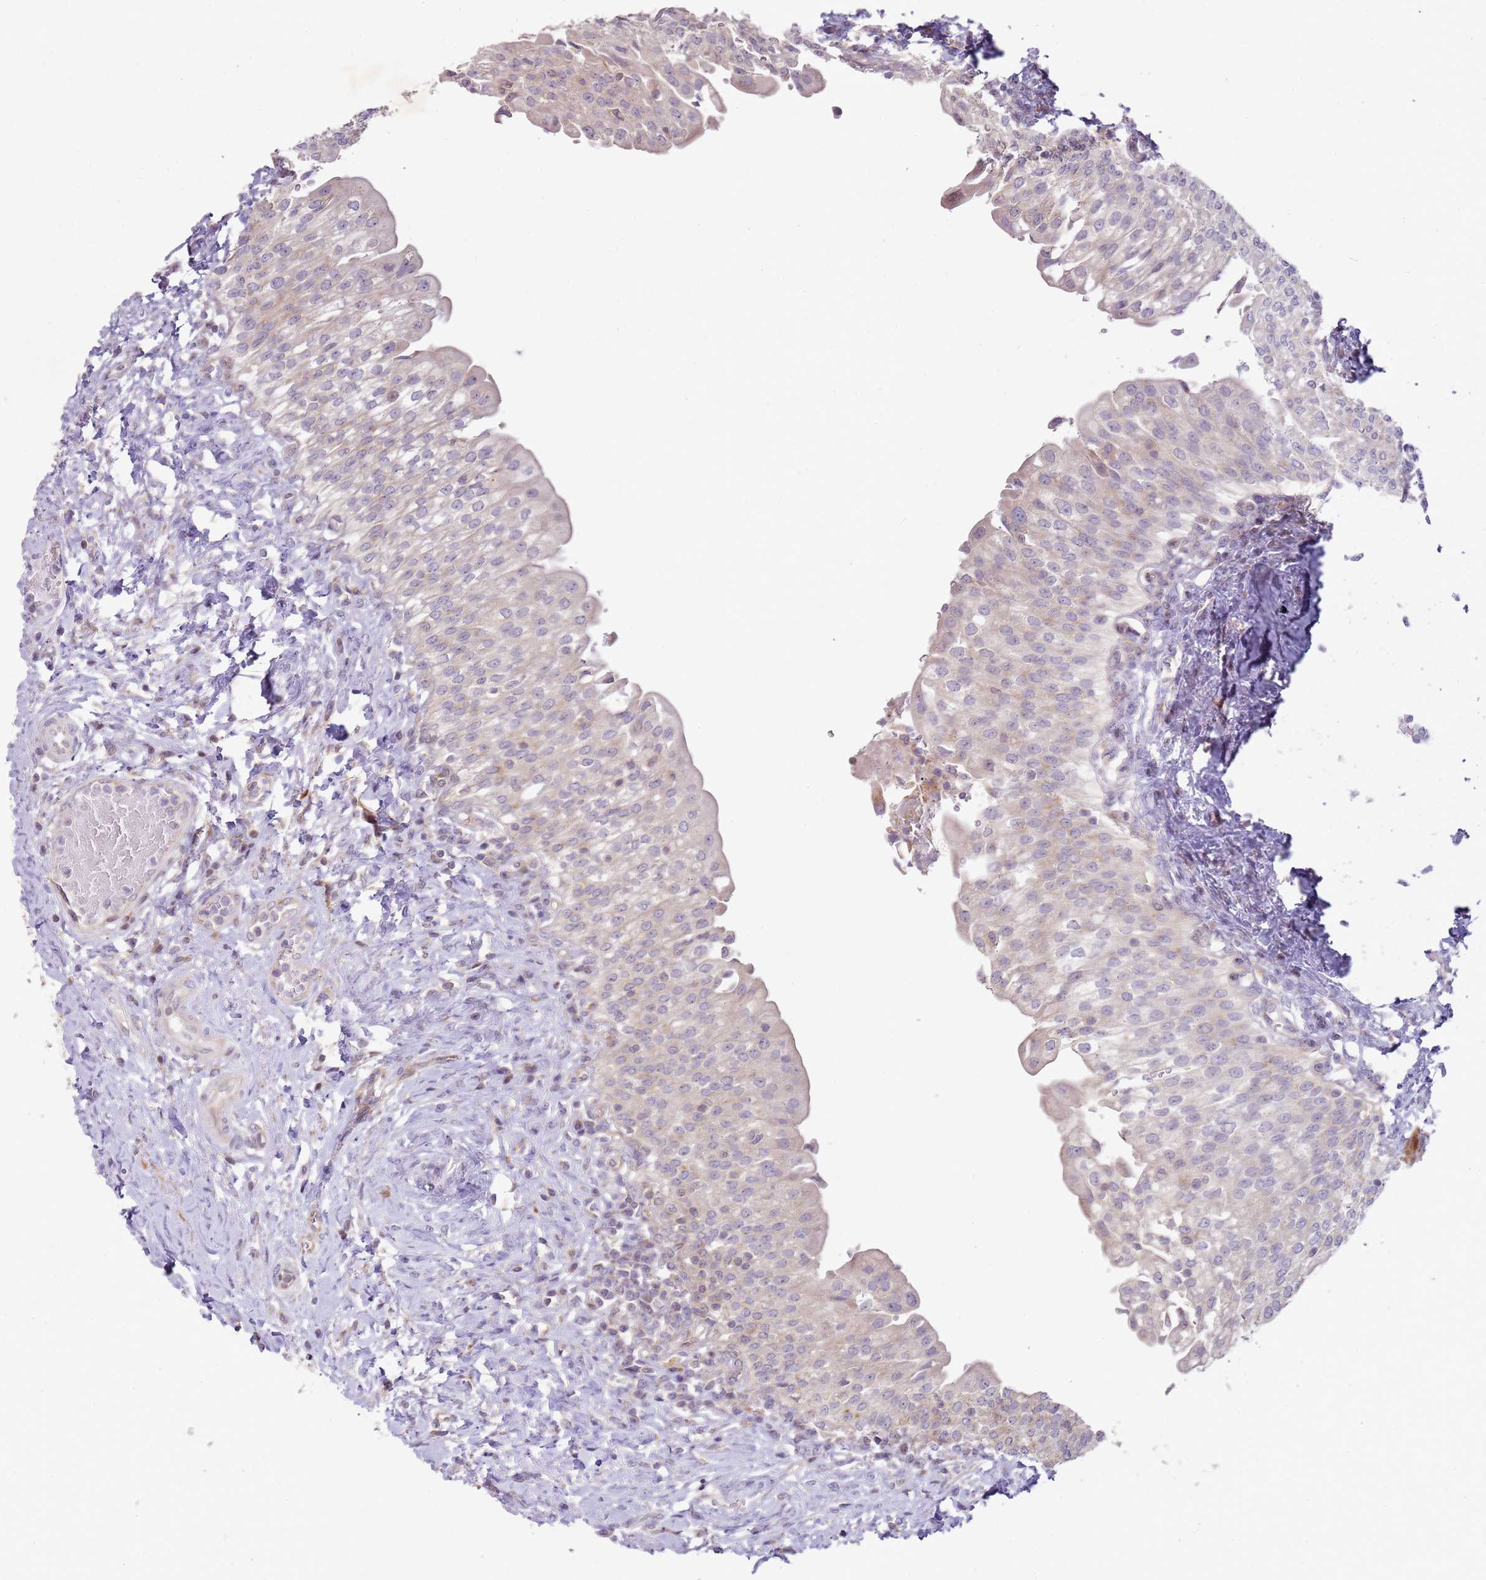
{"staining": {"intensity": "moderate", "quantity": "25%-75%", "location": "cytoplasmic/membranous"}, "tissue": "urinary bladder", "cell_type": "Urothelial cells", "image_type": "normal", "snomed": [{"axis": "morphology", "description": "Normal tissue, NOS"}, {"axis": "morphology", "description": "Inflammation, NOS"}, {"axis": "topography", "description": "Urinary bladder"}], "caption": "Normal urinary bladder reveals moderate cytoplasmic/membranous staining in approximately 25%-75% of urothelial cells (DAB (3,3'-diaminobenzidine) = brown stain, brightfield microscopy at high magnification)..", "gene": "GRAP", "patient": {"sex": "male", "age": 64}}